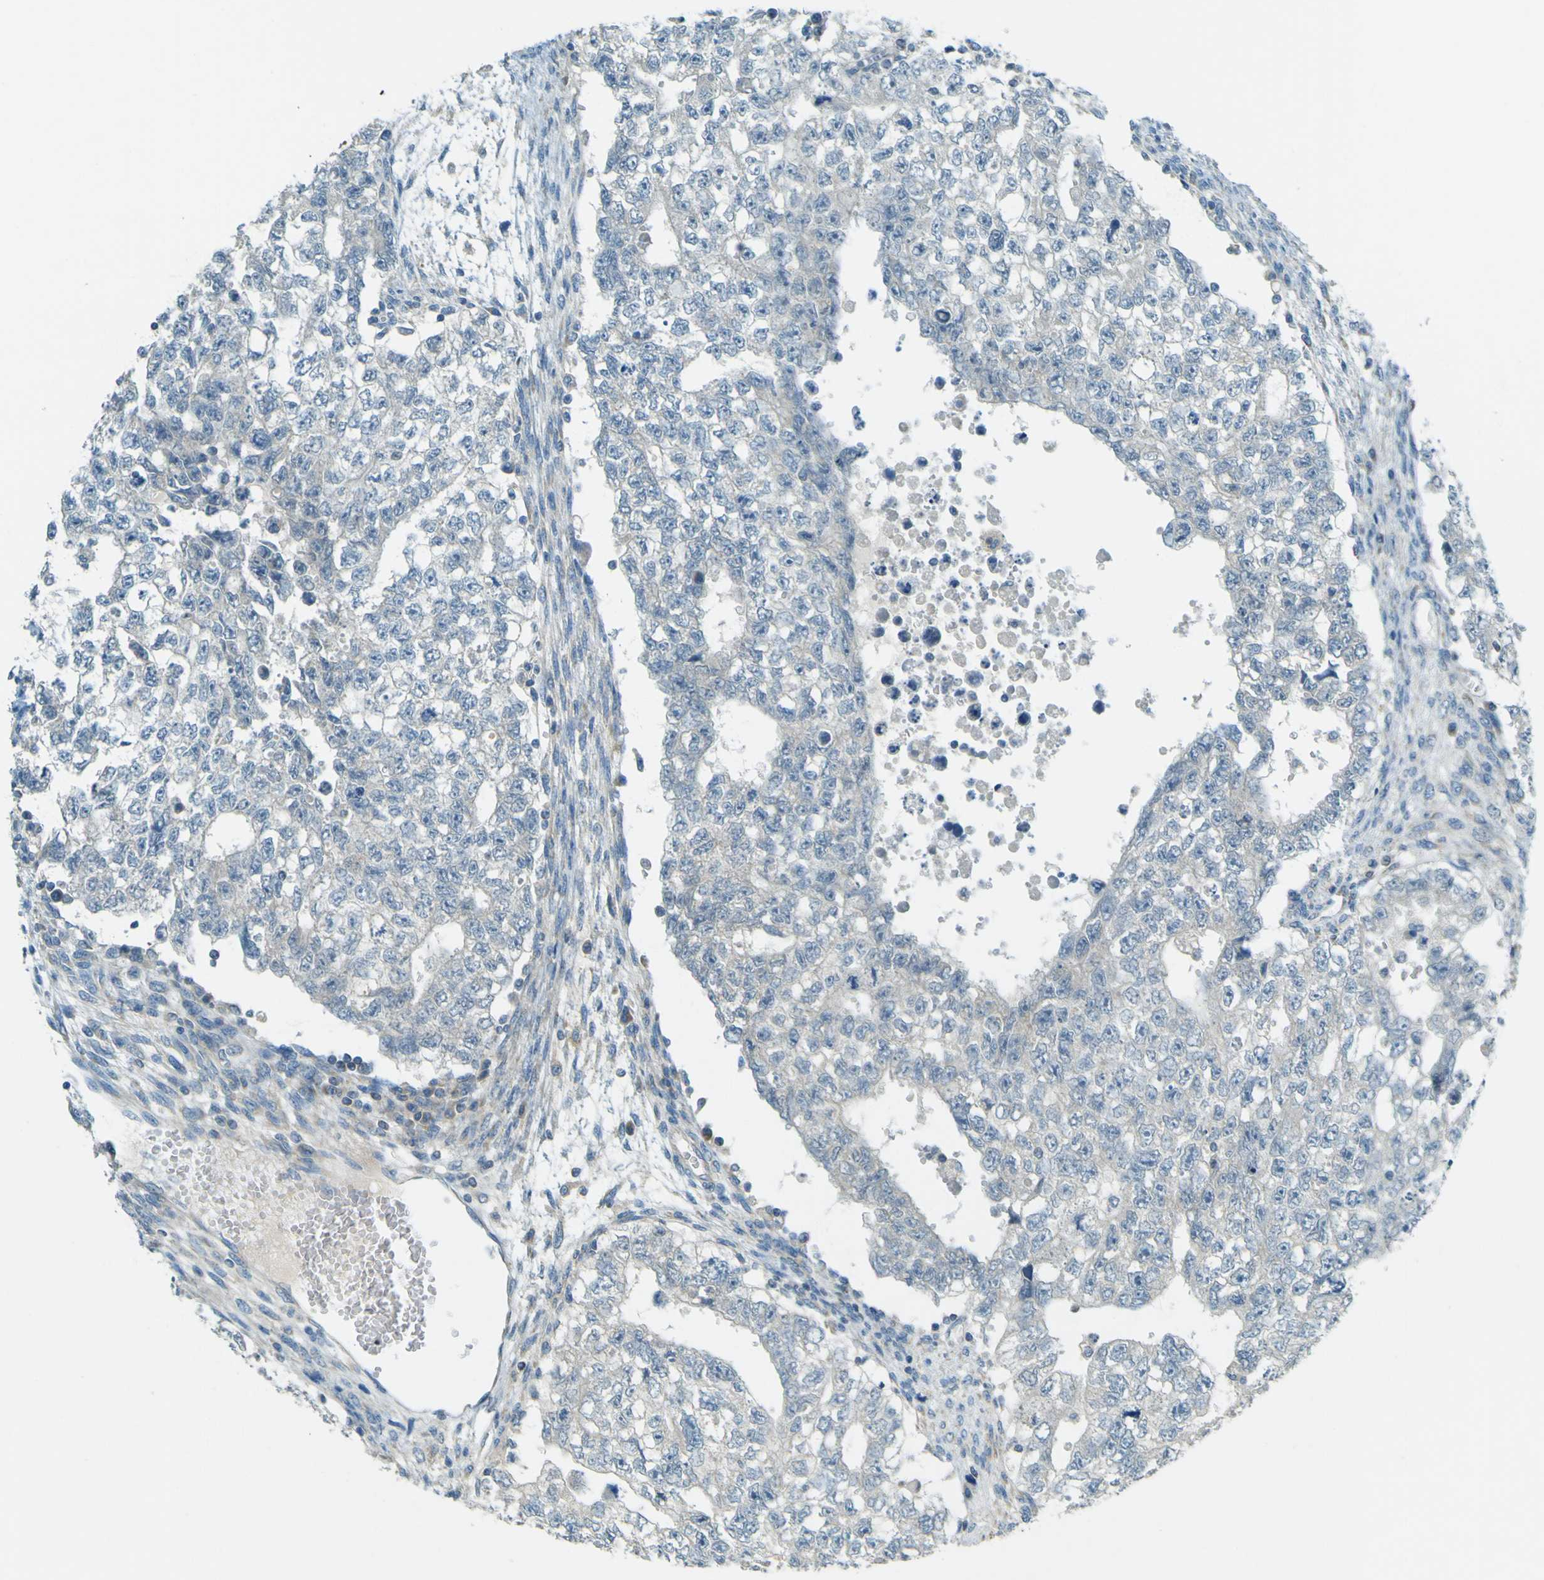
{"staining": {"intensity": "negative", "quantity": "none", "location": "none"}, "tissue": "testis cancer", "cell_type": "Tumor cells", "image_type": "cancer", "snomed": [{"axis": "morphology", "description": "Seminoma, NOS"}, {"axis": "morphology", "description": "Carcinoma, Embryonal, NOS"}, {"axis": "topography", "description": "Testis"}], "caption": "This photomicrograph is of testis embryonal carcinoma stained with immunohistochemistry (IHC) to label a protein in brown with the nuclei are counter-stained blue. There is no expression in tumor cells.", "gene": "FKTN", "patient": {"sex": "male", "age": 38}}